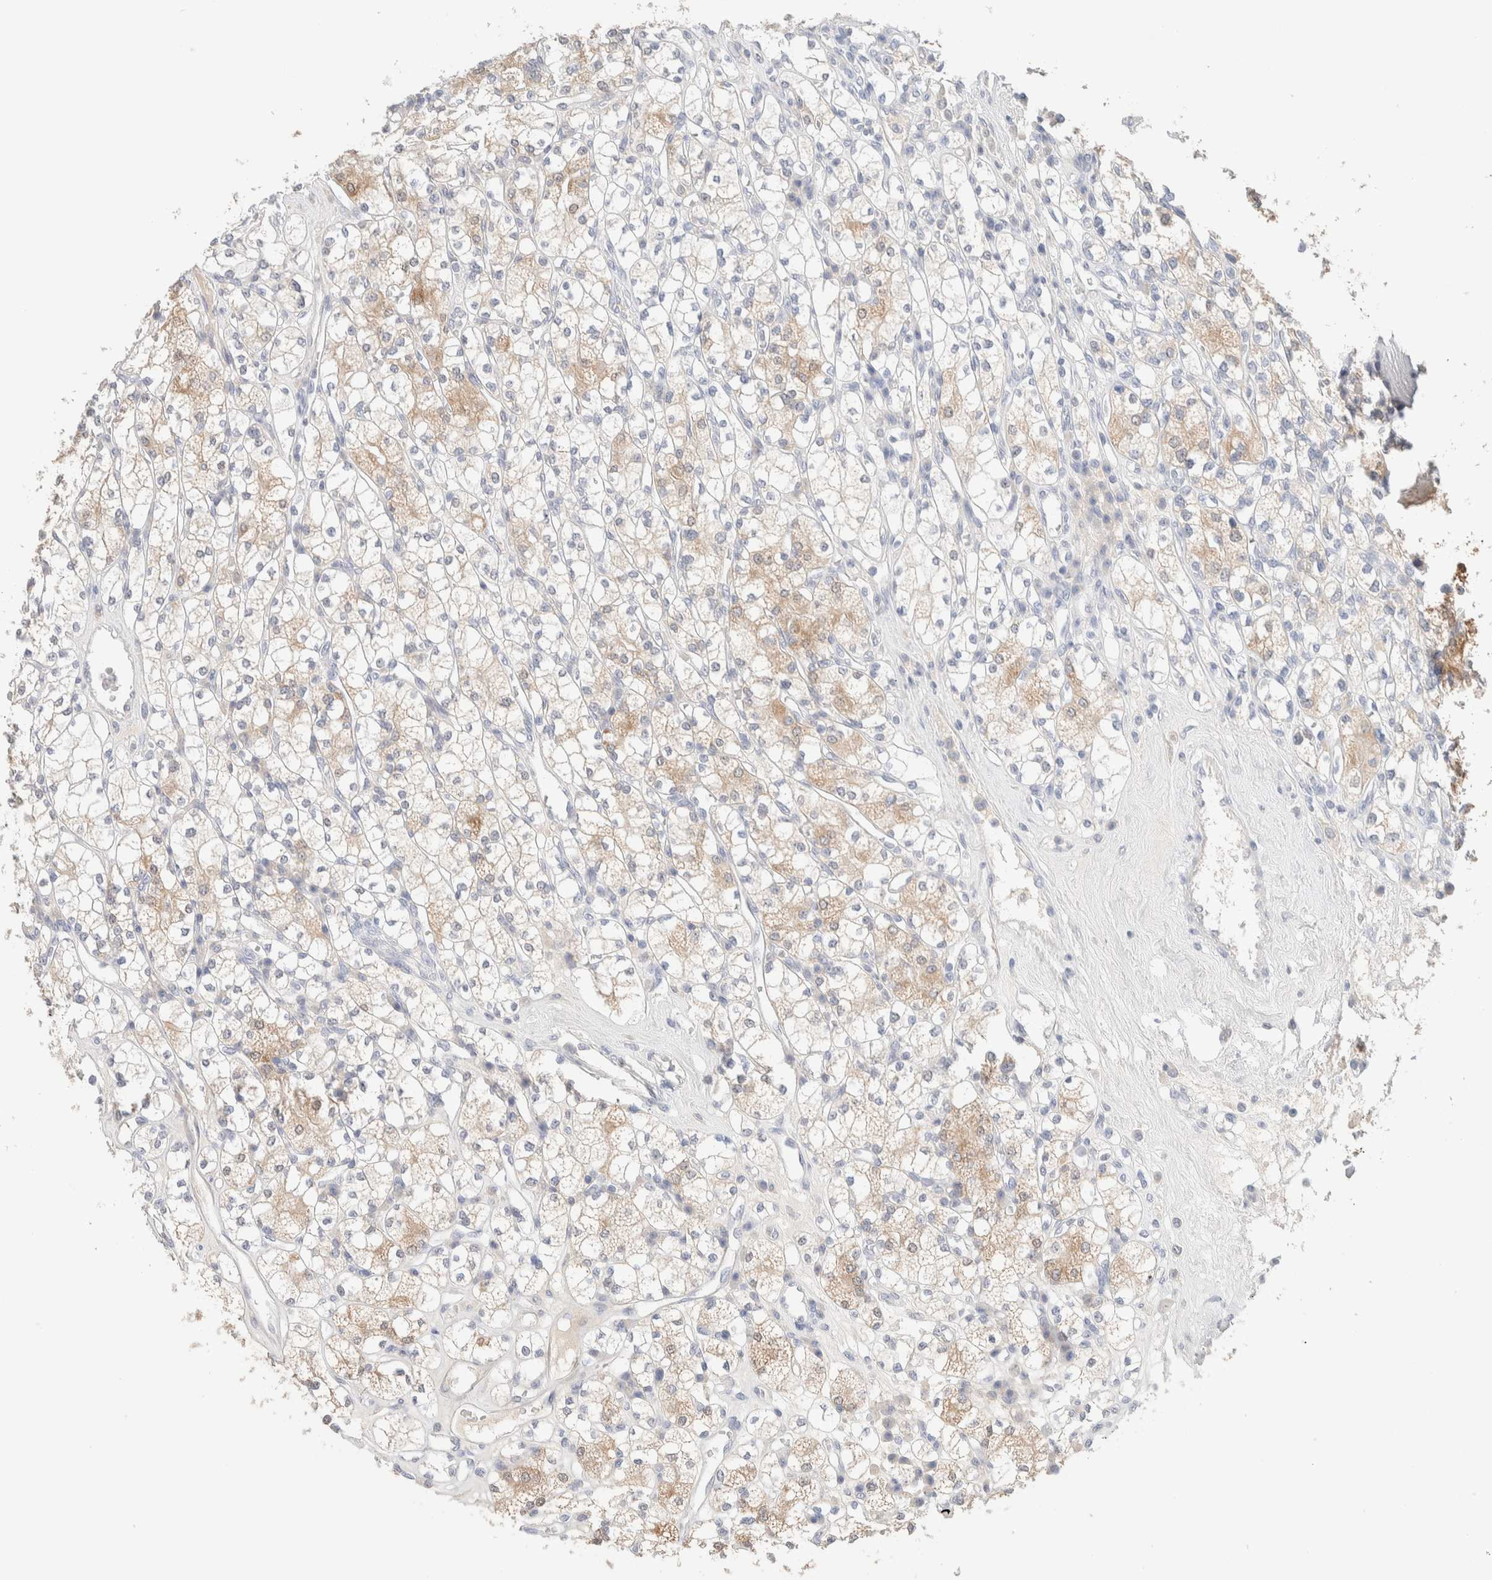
{"staining": {"intensity": "weak", "quantity": "25%-75%", "location": "cytoplasmic/membranous"}, "tissue": "renal cancer", "cell_type": "Tumor cells", "image_type": "cancer", "snomed": [{"axis": "morphology", "description": "Adenocarcinoma, NOS"}, {"axis": "topography", "description": "Kidney"}], "caption": "Renal adenocarcinoma stained for a protein (brown) displays weak cytoplasmic/membranous positive expression in about 25%-75% of tumor cells.", "gene": "RIDA", "patient": {"sex": "male", "age": 77}}